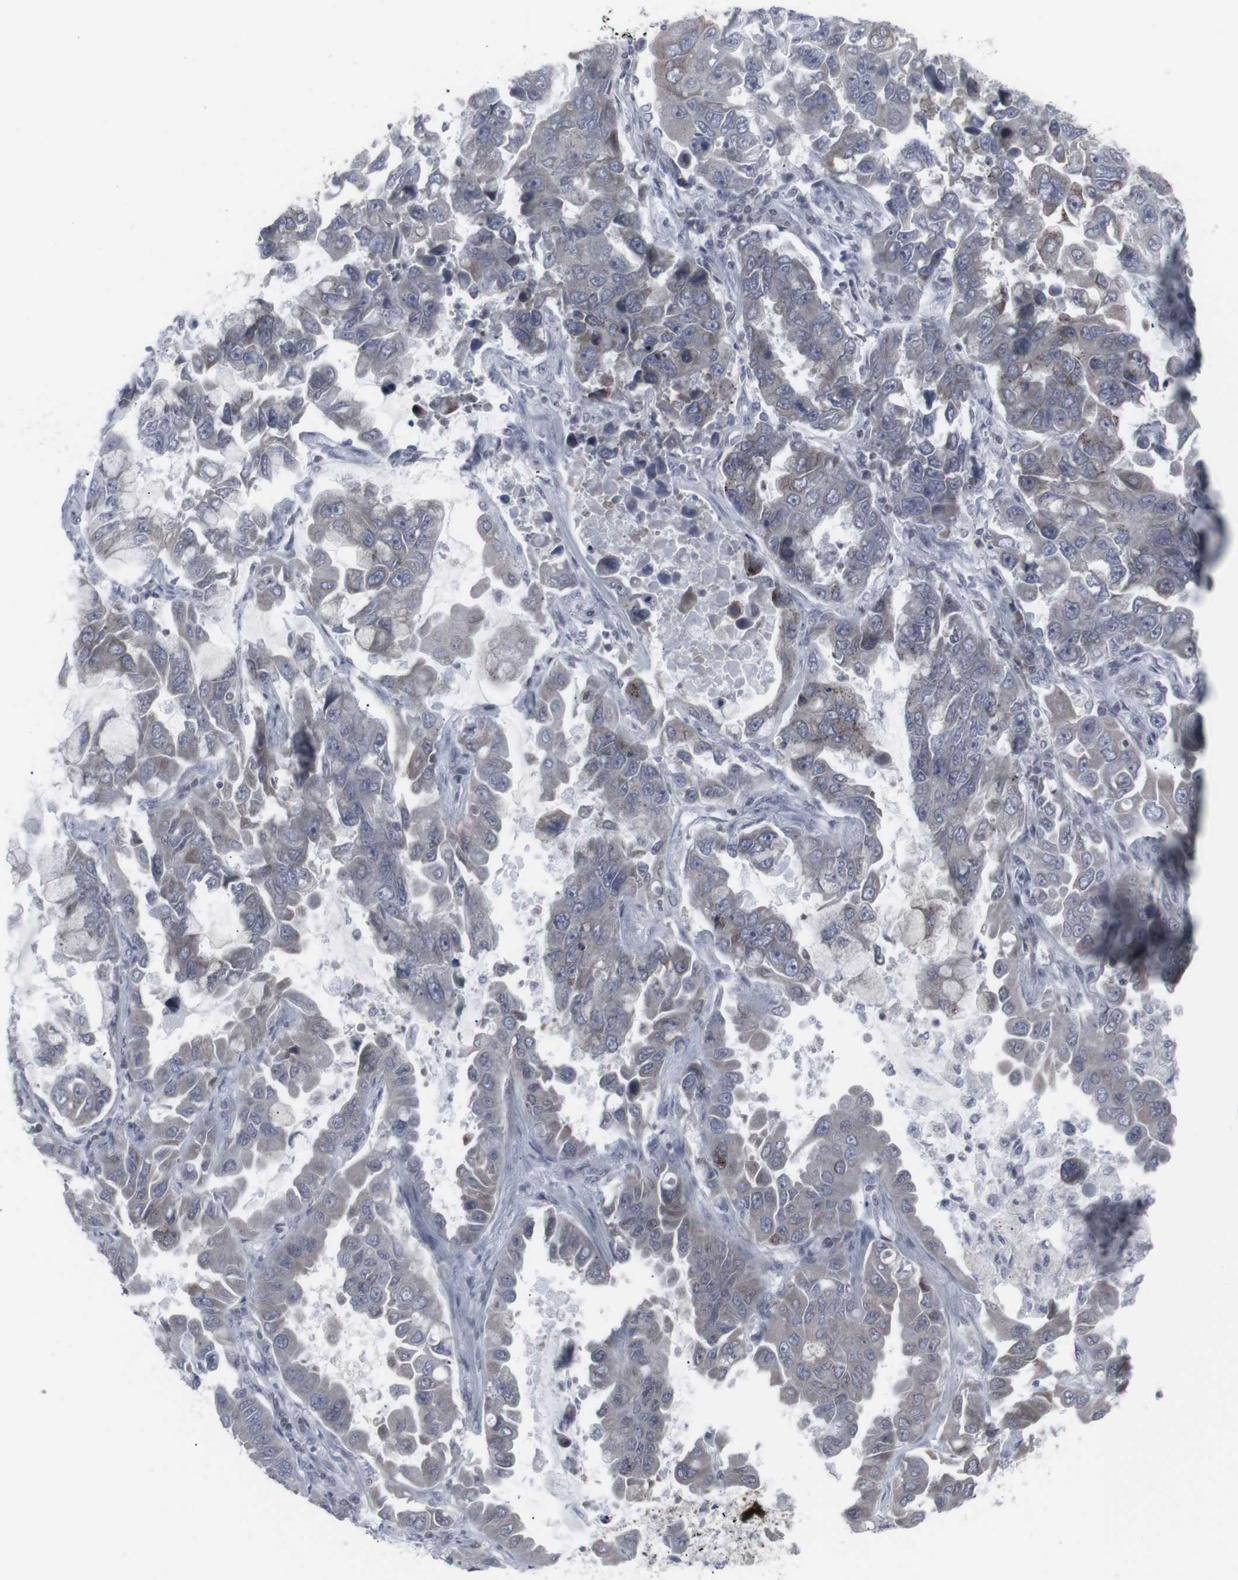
{"staining": {"intensity": "weak", "quantity": ">75%", "location": "cytoplasmic/membranous"}, "tissue": "lung cancer", "cell_type": "Tumor cells", "image_type": "cancer", "snomed": [{"axis": "morphology", "description": "Adenocarcinoma, NOS"}, {"axis": "topography", "description": "Lung"}], "caption": "Lung adenocarcinoma tissue reveals weak cytoplasmic/membranous expression in approximately >75% of tumor cells The protein is shown in brown color, while the nuclei are stained blue.", "gene": "APOBEC2", "patient": {"sex": "male", "age": 64}}